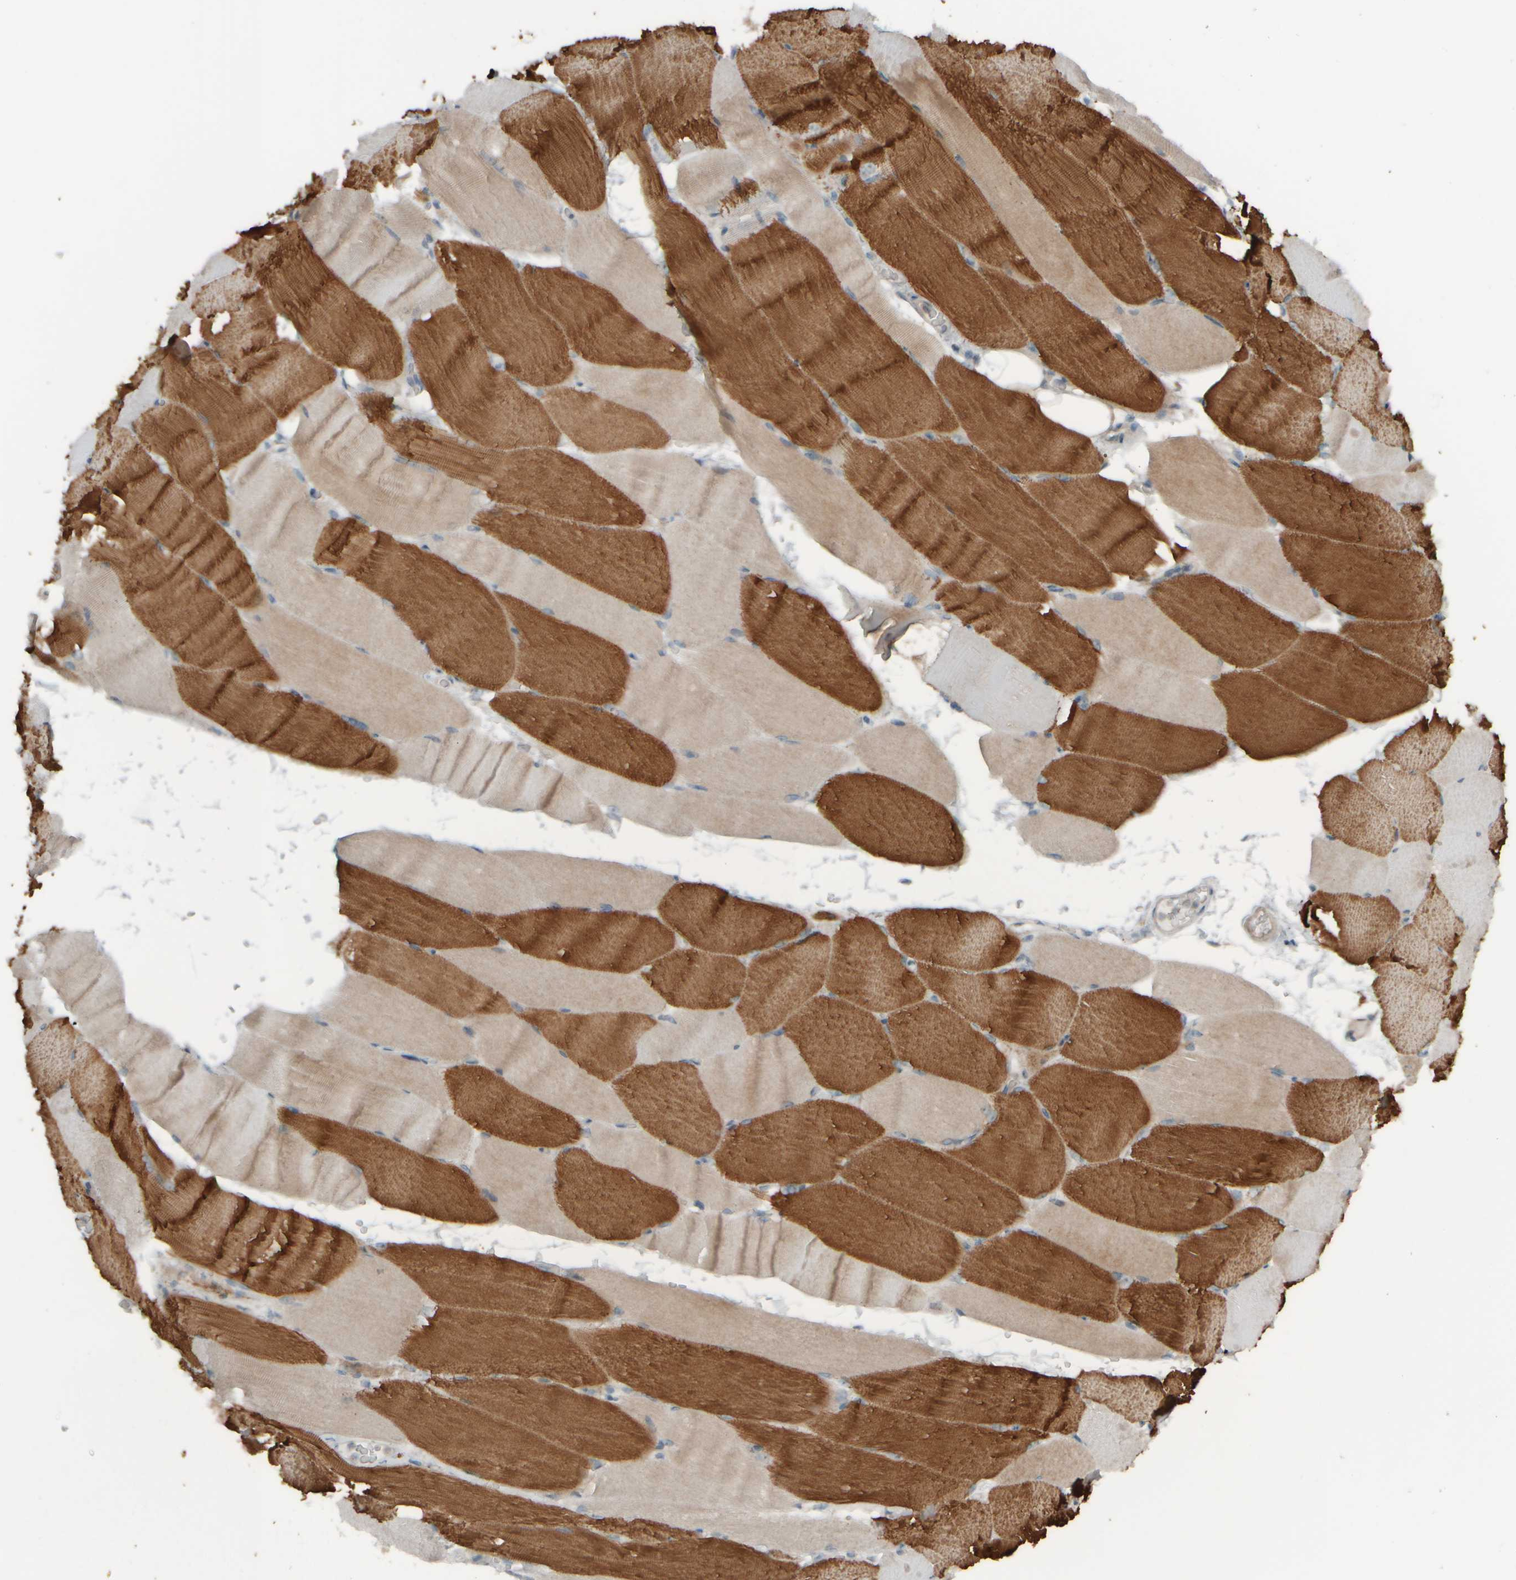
{"staining": {"intensity": "strong", "quantity": "25%-75%", "location": "cytoplasmic/membranous"}, "tissue": "skeletal muscle", "cell_type": "Myocytes", "image_type": "normal", "snomed": [{"axis": "morphology", "description": "Normal tissue, NOS"}, {"axis": "topography", "description": "Skeletal muscle"}, {"axis": "topography", "description": "Parathyroid gland"}], "caption": "The immunohistochemical stain shows strong cytoplasmic/membranous expression in myocytes of normal skeletal muscle. The staining is performed using DAB (3,3'-diaminobenzidine) brown chromogen to label protein expression. The nuclei are counter-stained blue using hematoxylin.", "gene": "HGS", "patient": {"sex": "female", "age": 37}}